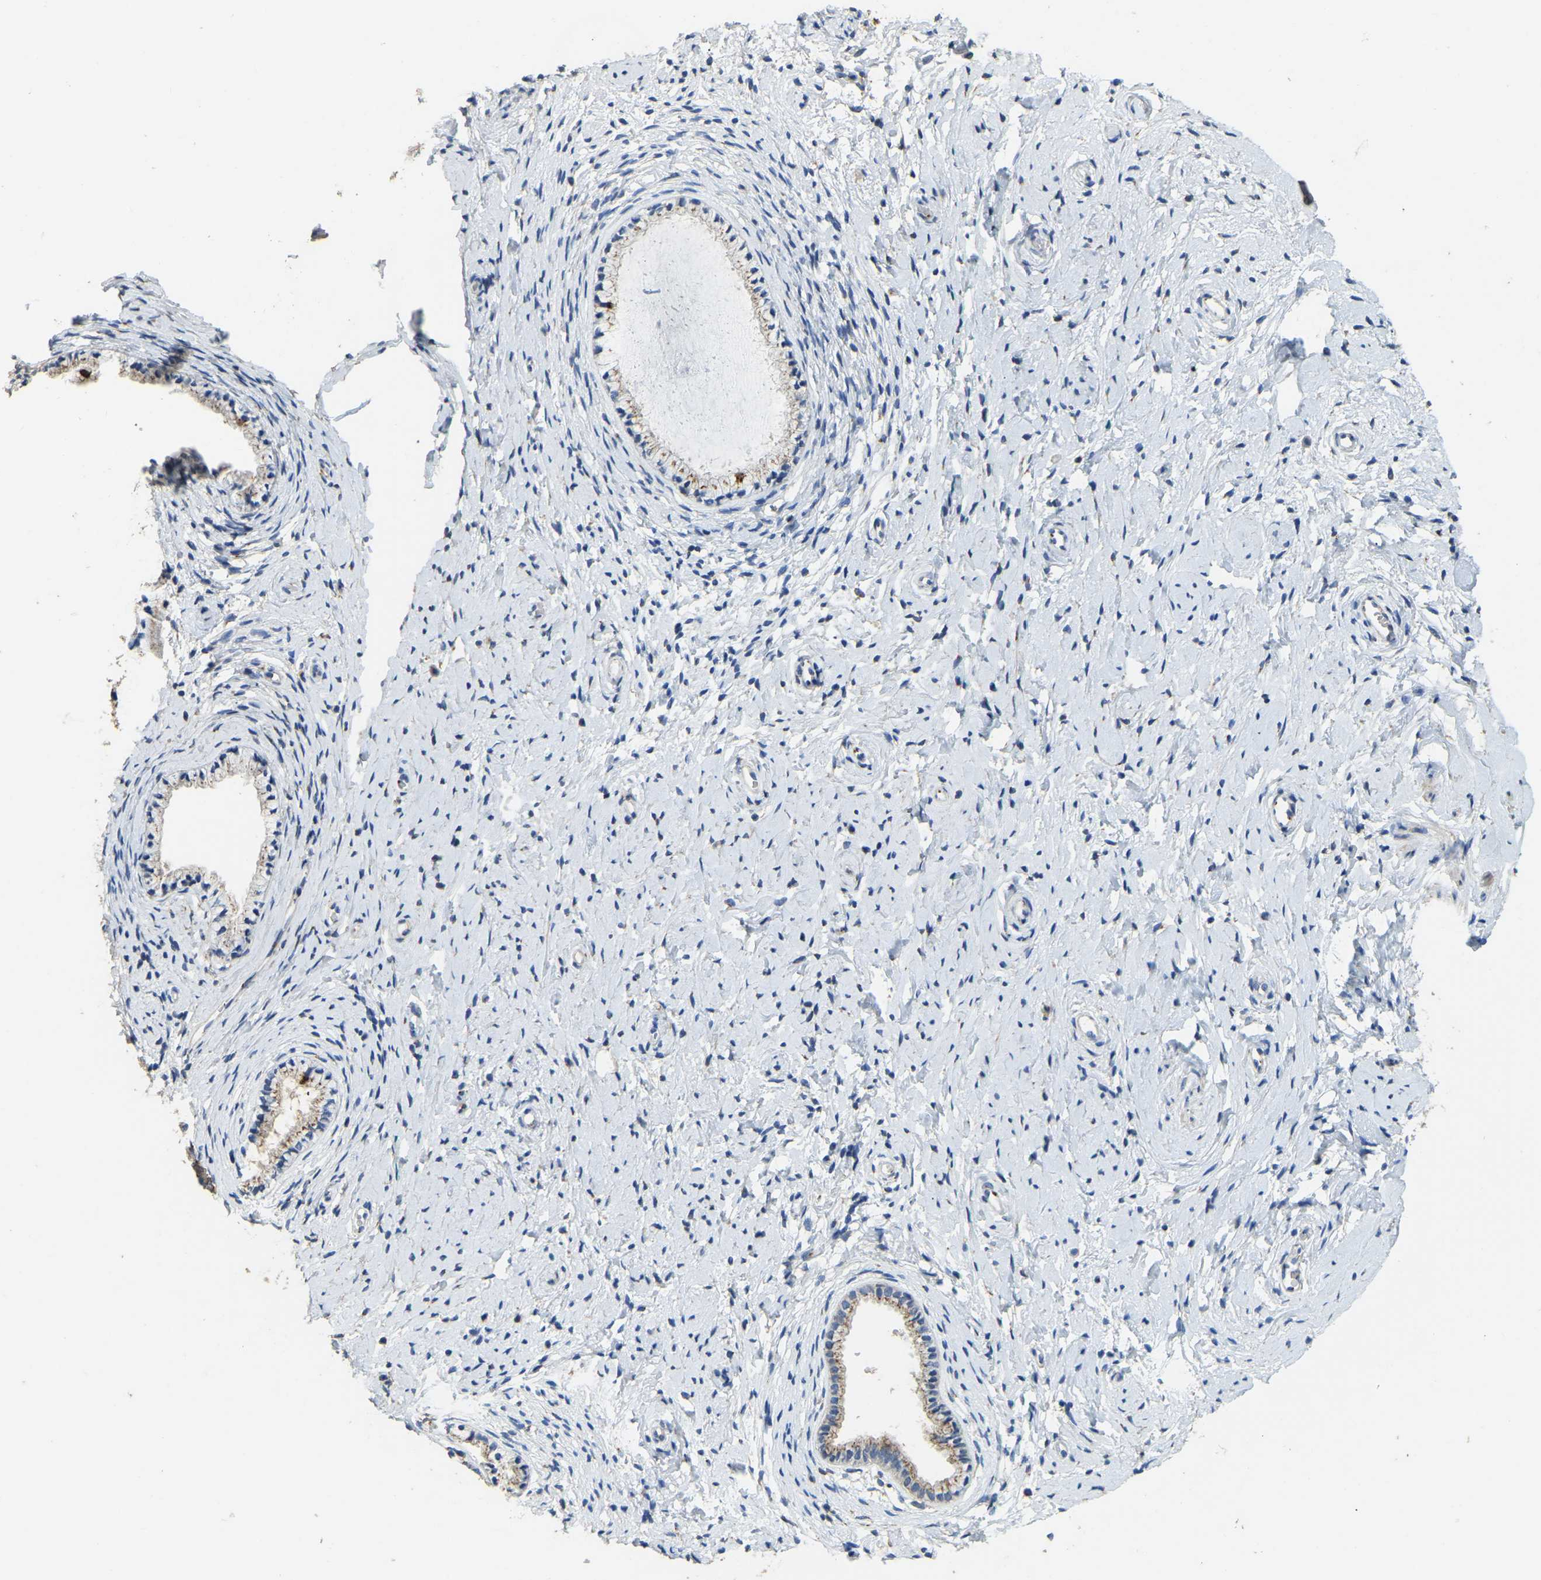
{"staining": {"intensity": "moderate", "quantity": "25%-75%", "location": "cytoplasmic/membranous"}, "tissue": "cervix", "cell_type": "Glandular cells", "image_type": "normal", "snomed": [{"axis": "morphology", "description": "Normal tissue, NOS"}, {"axis": "topography", "description": "Cervix"}], "caption": "A micrograph showing moderate cytoplasmic/membranous staining in approximately 25%-75% of glandular cells in benign cervix, as visualized by brown immunohistochemical staining.", "gene": "FAM174A", "patient": {"sex": "female", "age": 72}}